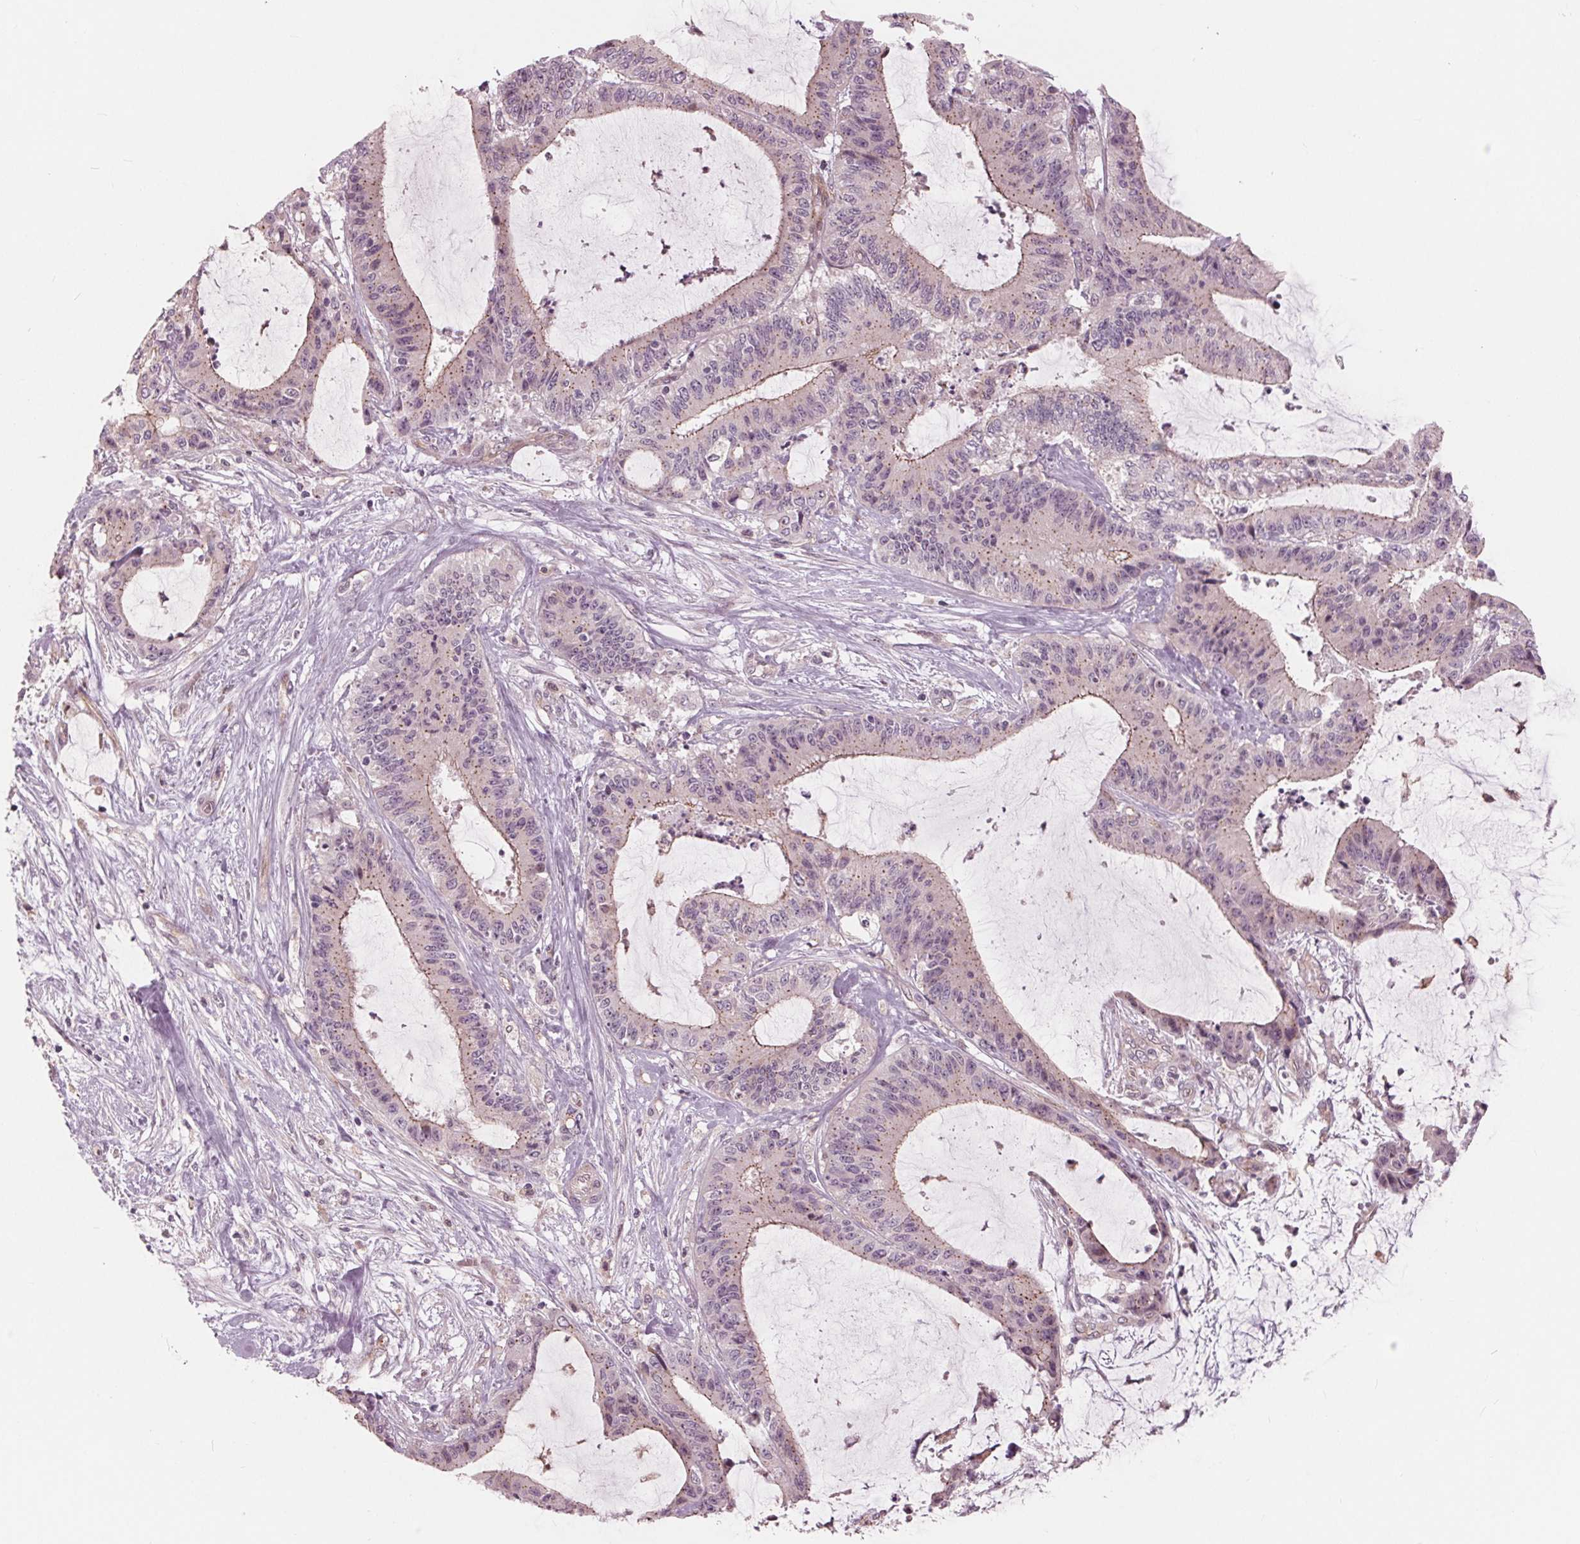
{"staining": {"intensity": "negative", "quantity": "none", "location": "none"}, "tissue": "liver cancer", "cell_type": "Tumor cells", "image_type": "cancer", "snomed": [{"axis": "morphology", "description": "Cholangiocarcinoma"}, {"axis": "topography", "description": "Liver"}], "caption": "High magnification brightfield microscopy of liver cholangiocarcinoma stained with DAB (3,3'-diaminobenzidine) (brown) and counterstained with hematoxylin (blue): tumor cells show no significant positivity.", "gene": "TXNIP", "patient": {"sex": "female", "age": 73}}